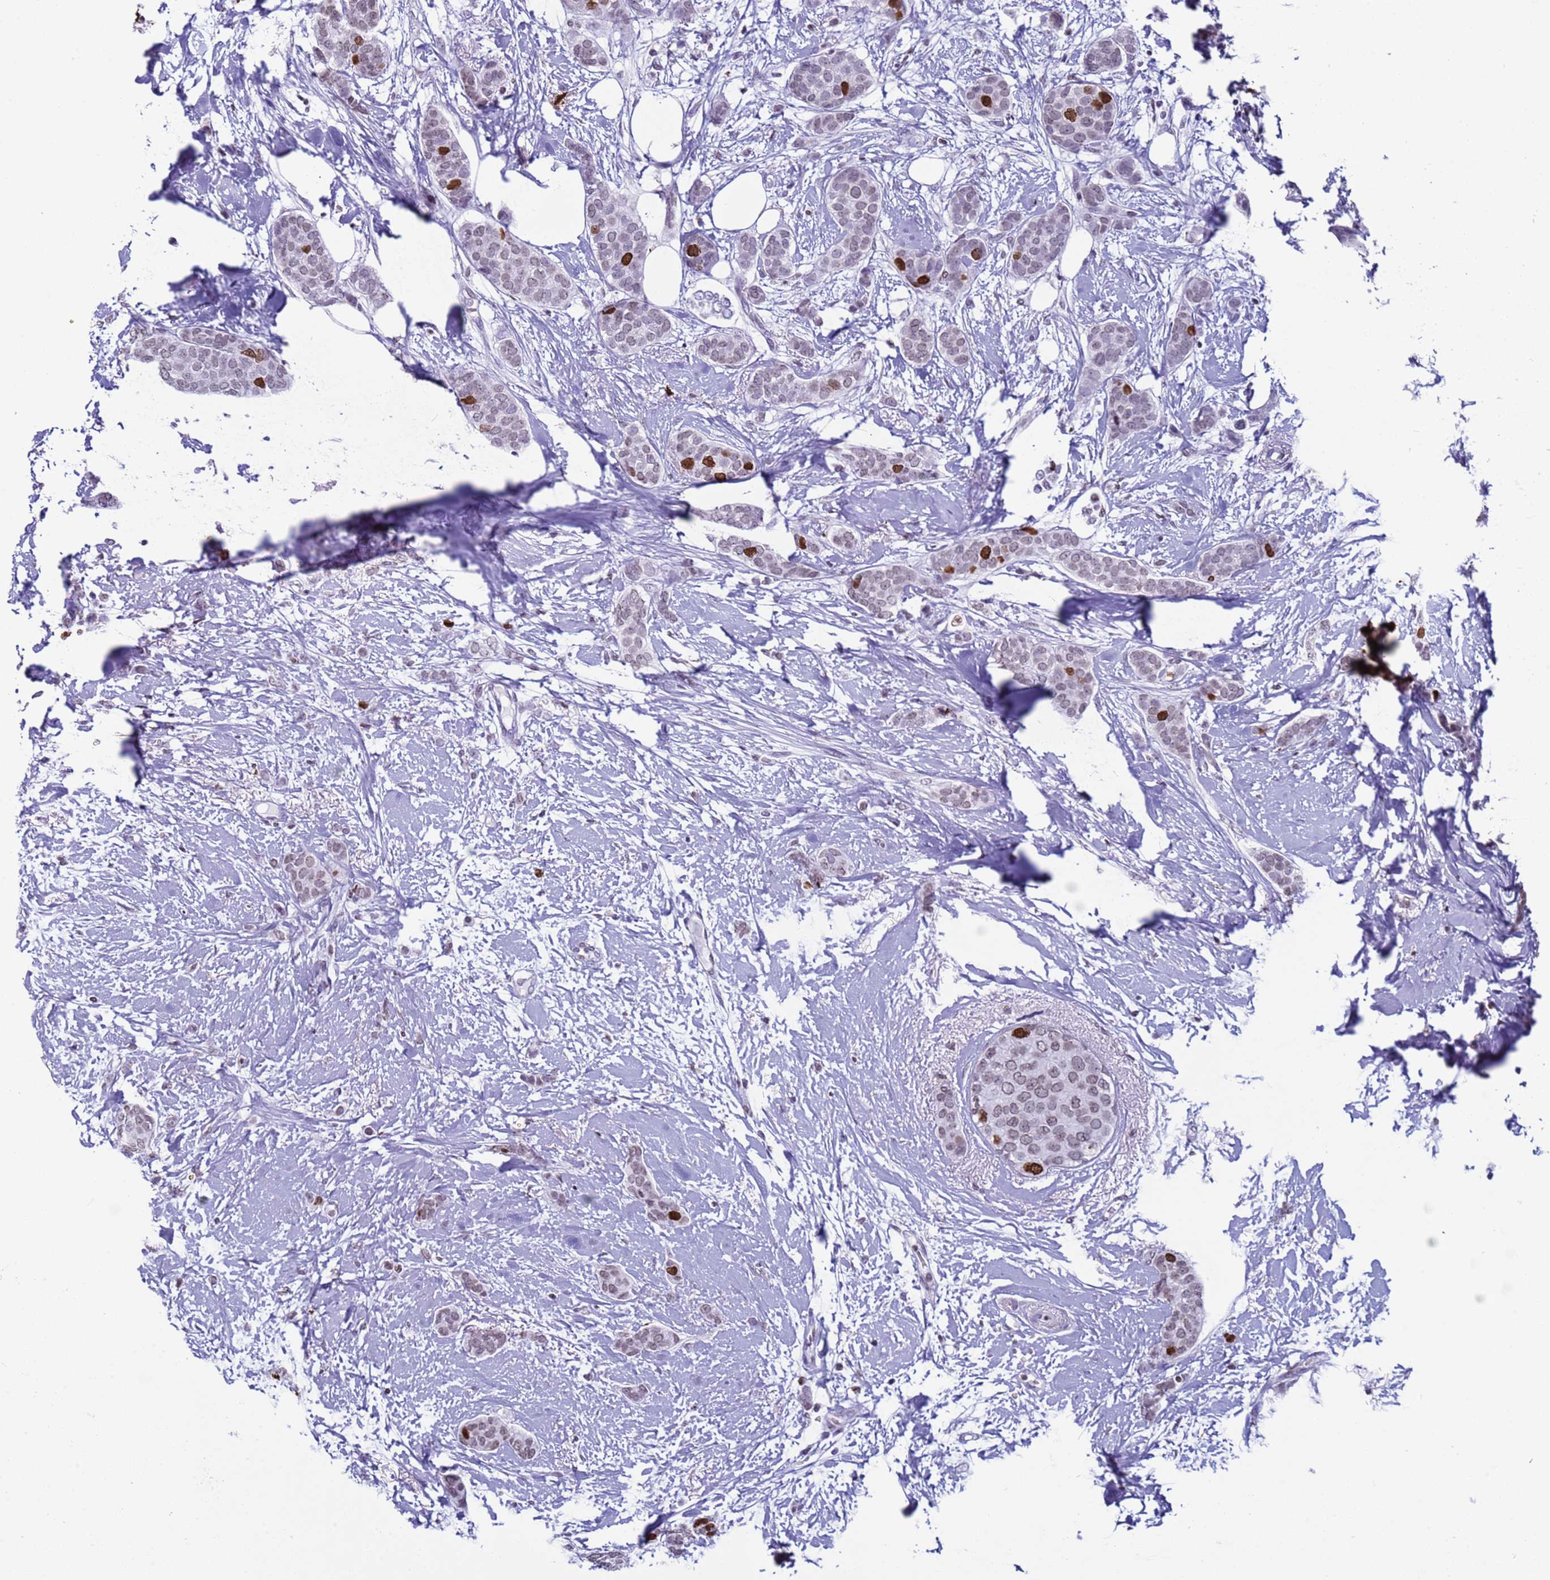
{"staining": {"intensity": "strong", "quantity": "<25%", "location": "nuclear"}, "tissue": "breast cancer", "cell_type": "Tumor cells", "image_type": "cancer", "snomed": [{"axis": "morphology", "description": "Duct carcinoma"}, {"axis": "topography", "description": "Breast"}], "caption": "Breast intraductal carcinoma was stained to show a protein in brown. There is medium levels of strong nuclear positivity in about <25% of tumor cells. (IHC, brightfield microscopy, high magnification).", "gene": "H4C8", "patient": {"sex": "female", "age": 72}}